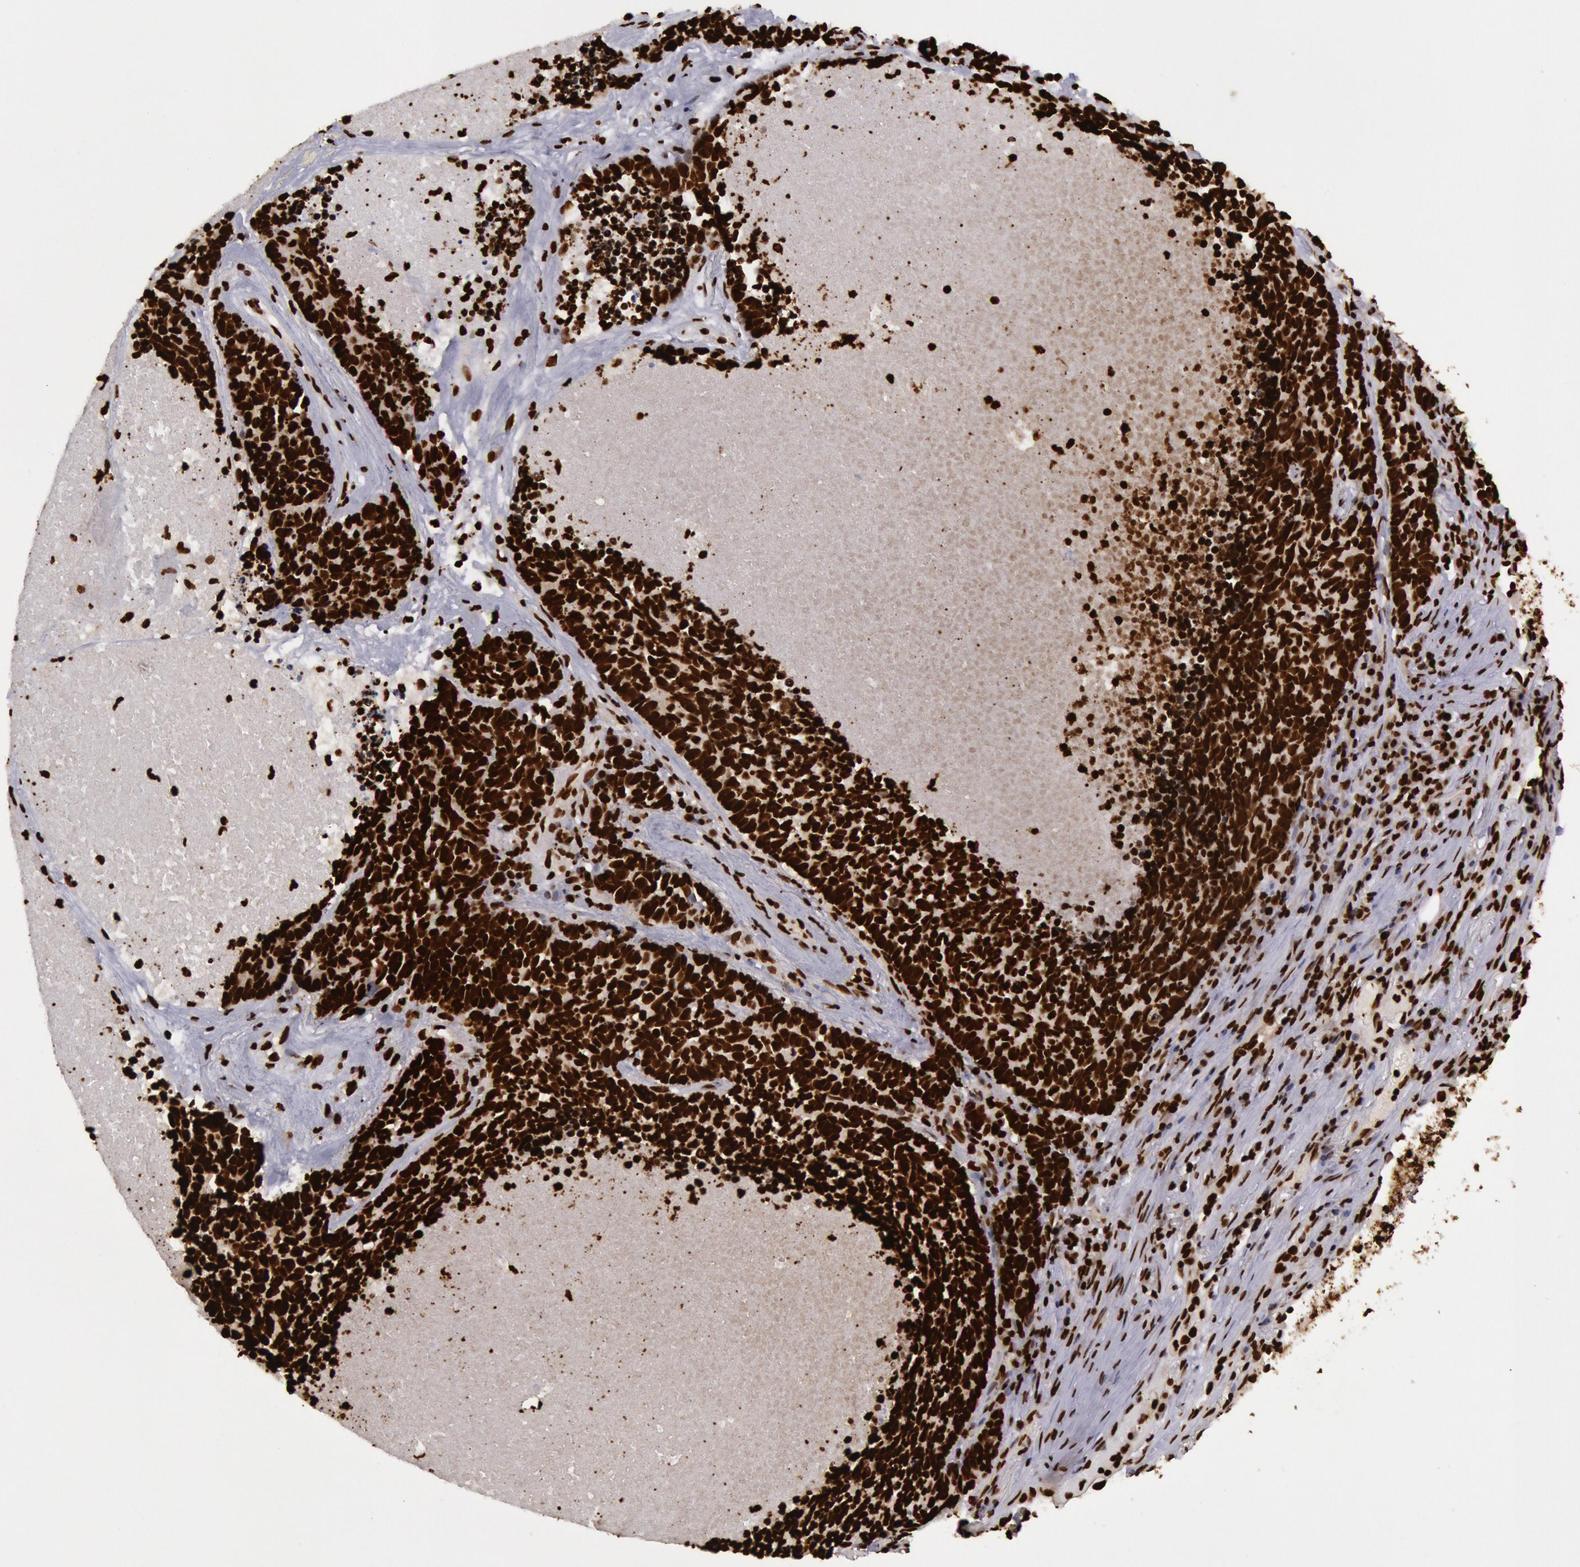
{"staining": {"intensity": "strong", "quantity": ">75%", "location": "nuclear"}, "tissue": "lung cancer", "cell_type": "Tumor cells", "image_type": "cancer", "snomed": [{"axis": "morphology", "description": "Neoplasm, malignant, NOS"}, {"axis": "topography", "description": "Lung"}], "caption": "DAB immunohistochemical staining of human lung cancer demonstrates strong nuclear protein staining in approximately >75% of tumor cells.", "gene": "H3-4", "patient": {"sex": "female", "age": 75}}